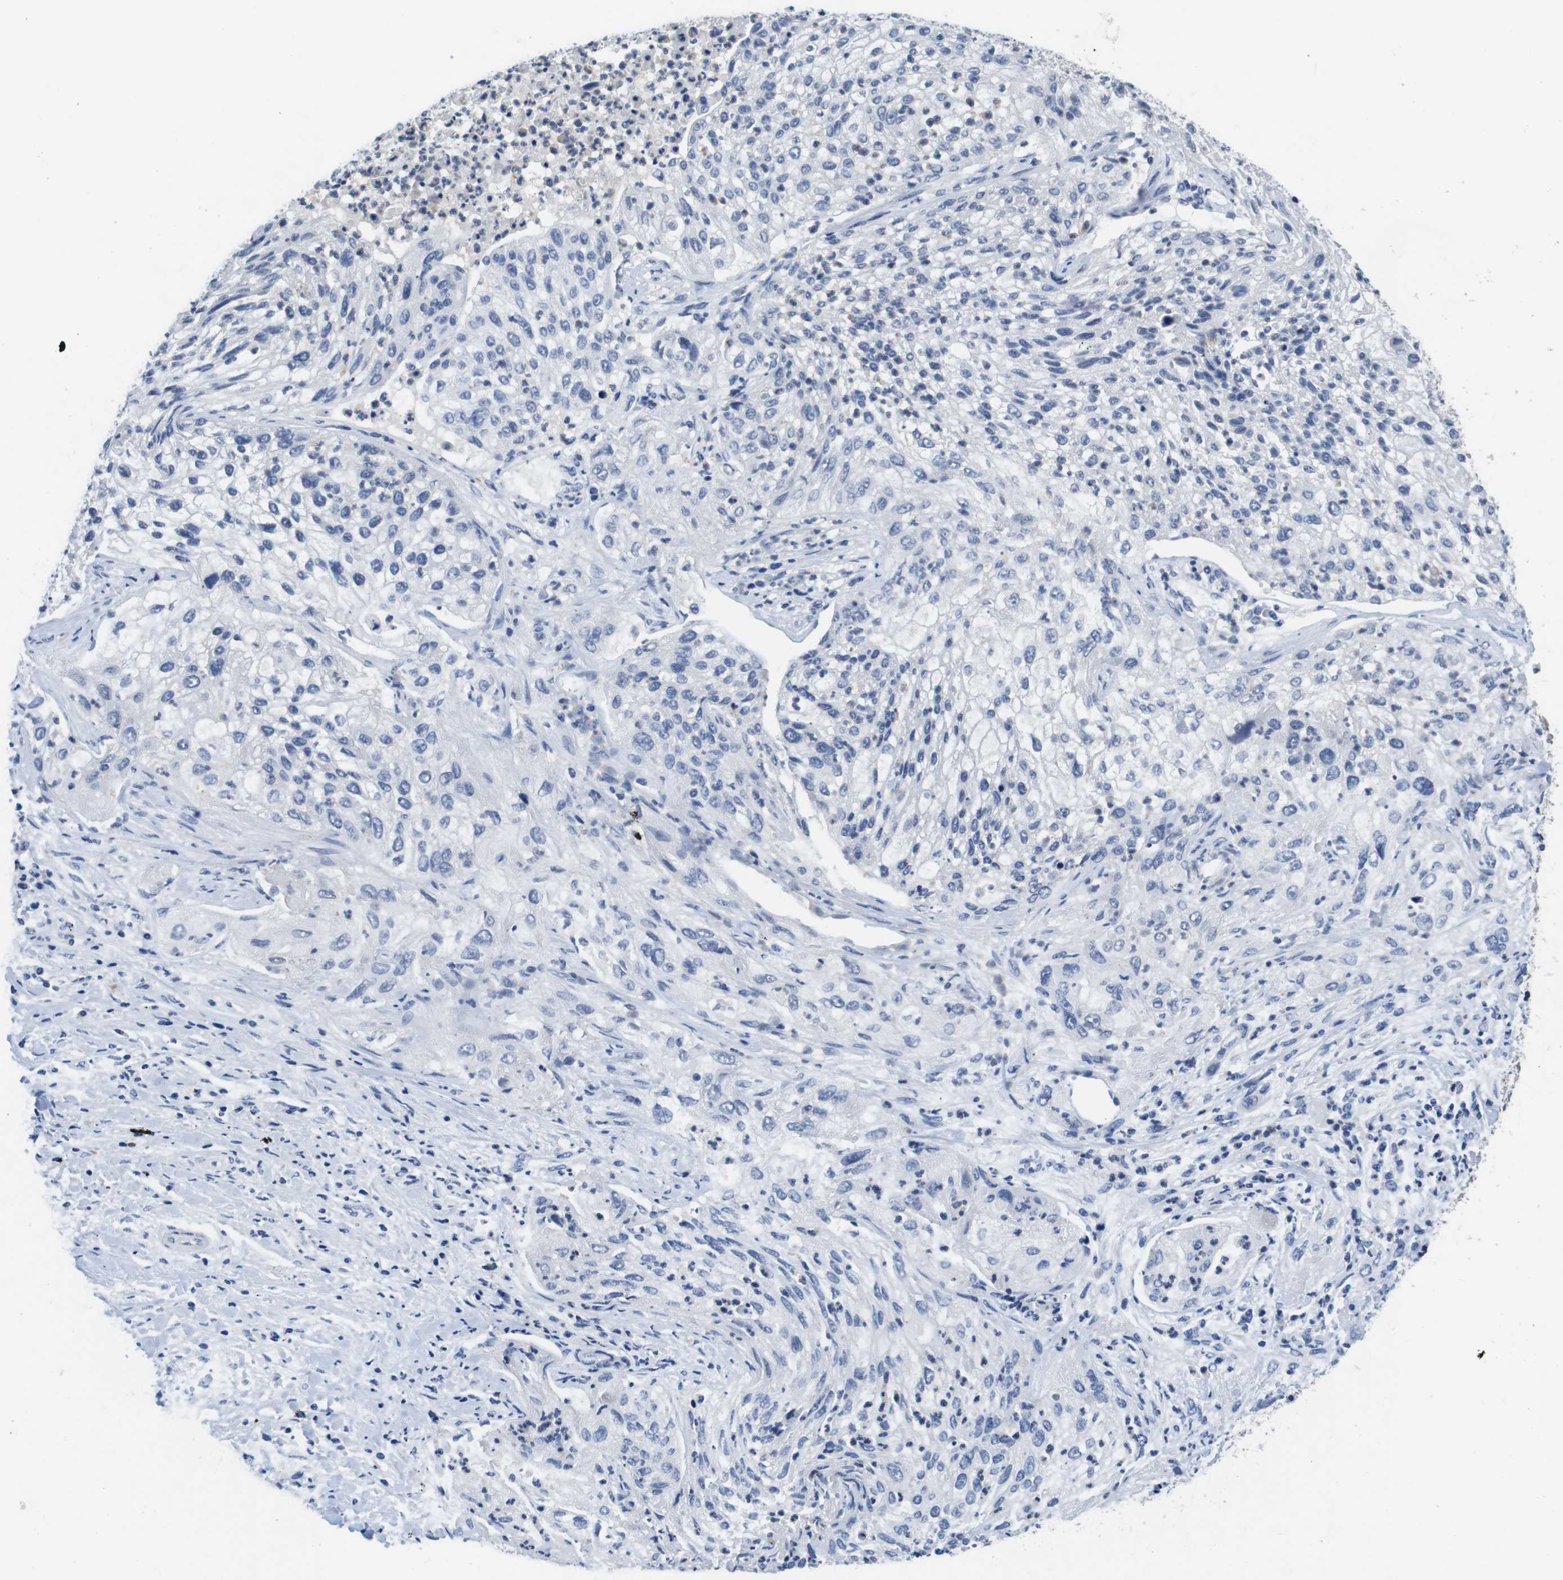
{"staining": {"intensity": "negative", "quantity": "none", "location": "none"}, "tissue": "lung cancer", "cell_type": "Tumor cells", "image_type": "cancer", "snomed": [{"axis": "morphology", "description": "Inflammation, NOS"}, {"axis": "morphology", "description": "Squamous cell carcinoma, NOS"}, {"axis": "topography", "description": "Lymph node"}, {"axis": "topography", "description": "Soft tissue"}, {"axis": "topography", "description": "Lung"}], "caption": "Tumor cells are negative for brown protein staining in lung squamous cell carcinoma.", "gene": "FADD", "patient": {"sex": "male", "age": 66}}